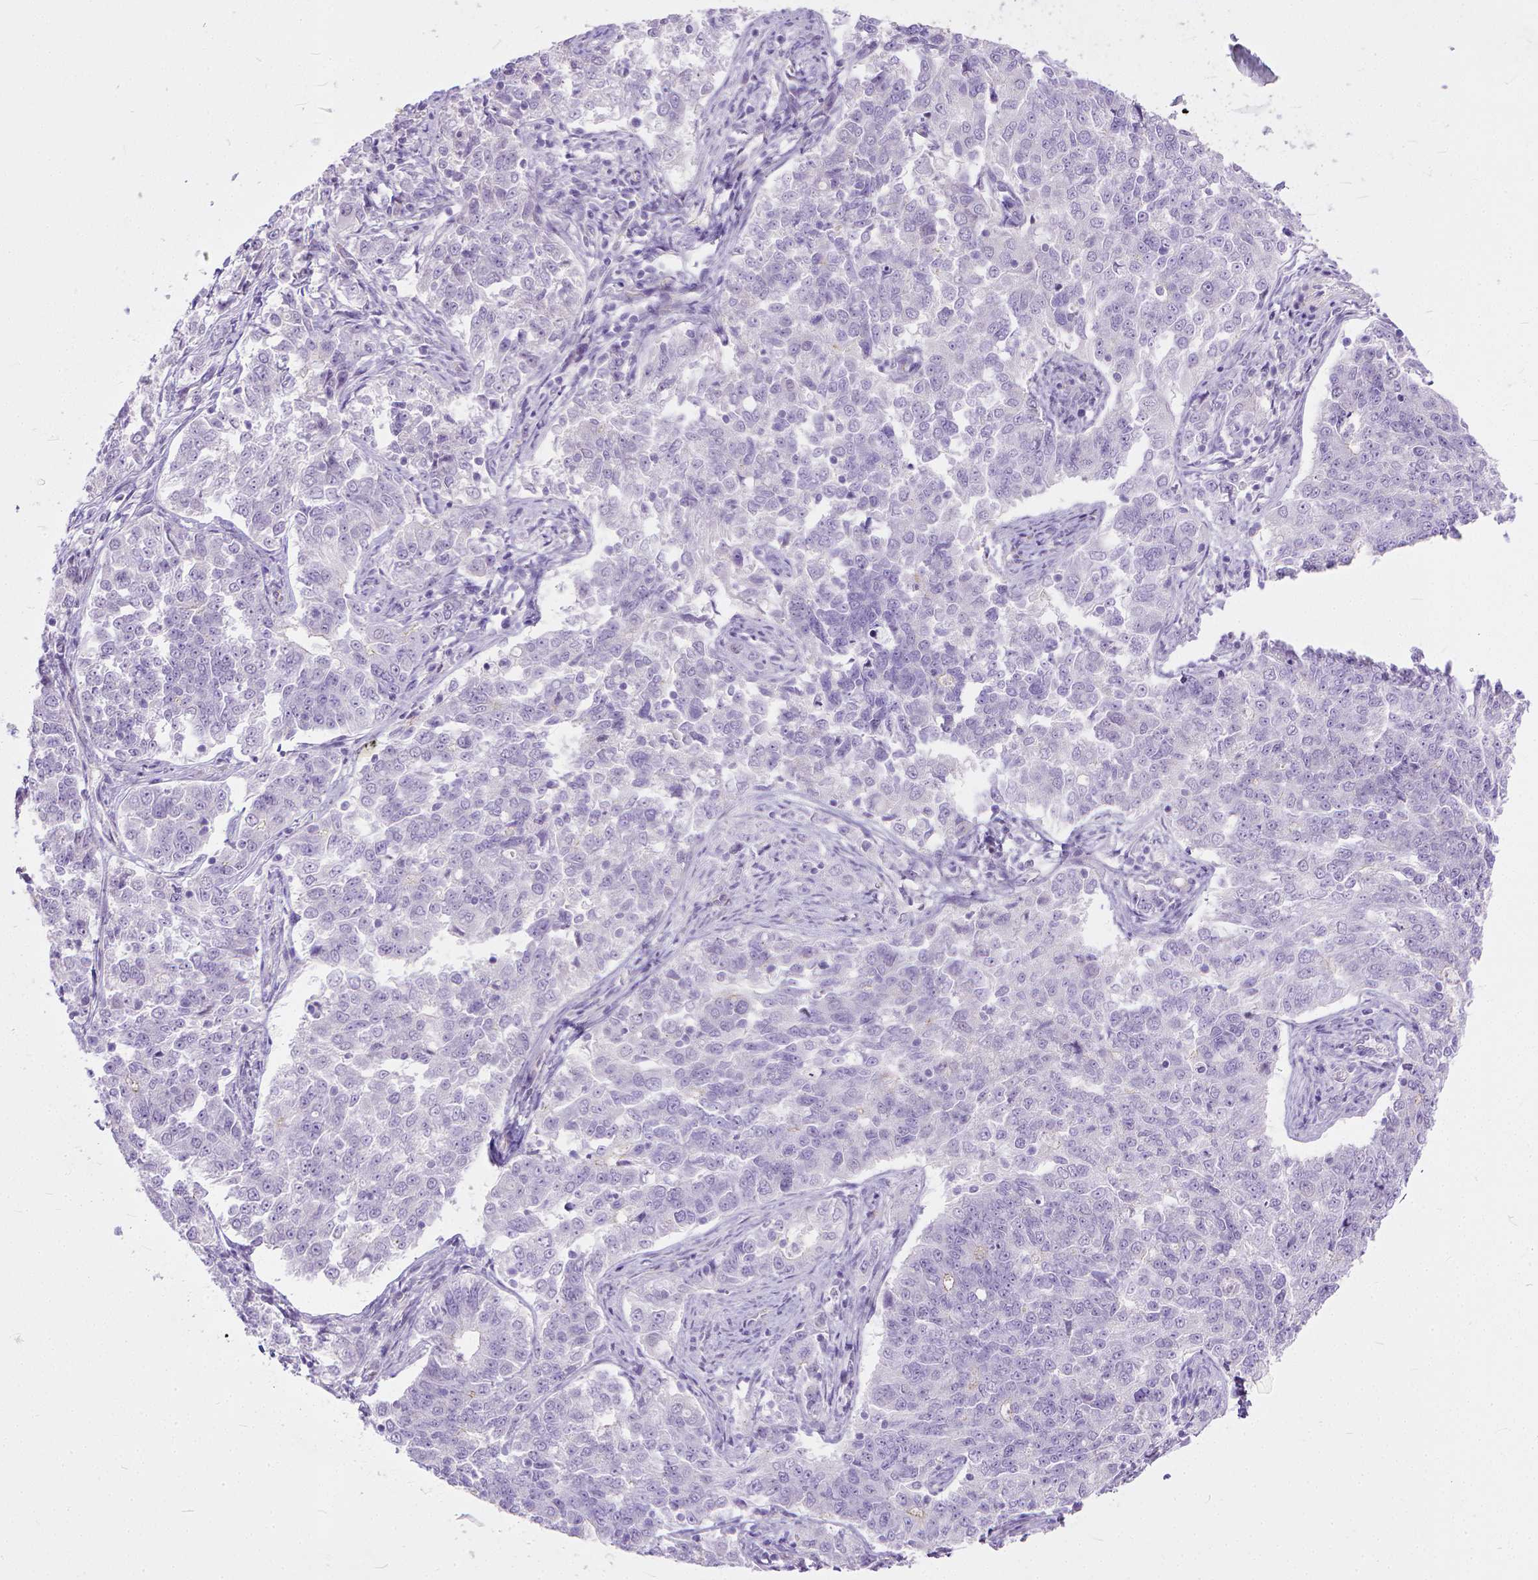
{"staining": {"intensity": "negative", "quantity": "none", "location": "none"}, "tissue": "endometrial cancer", "cell_type": "Tumor cells", "image_type": "cancer", "snomed": [{"axis": "morphology", "description": "Adenocarcinoma, NOS"}, {"axis": "topography", "description": "Endometrium"}], "caption": "Immunohistochemical staining of human endometrial adenocarcinoma shows no significant expression in tumor cells.", "gene": "ADGRF1", "patient": {"sex": "female", "age": 43}}